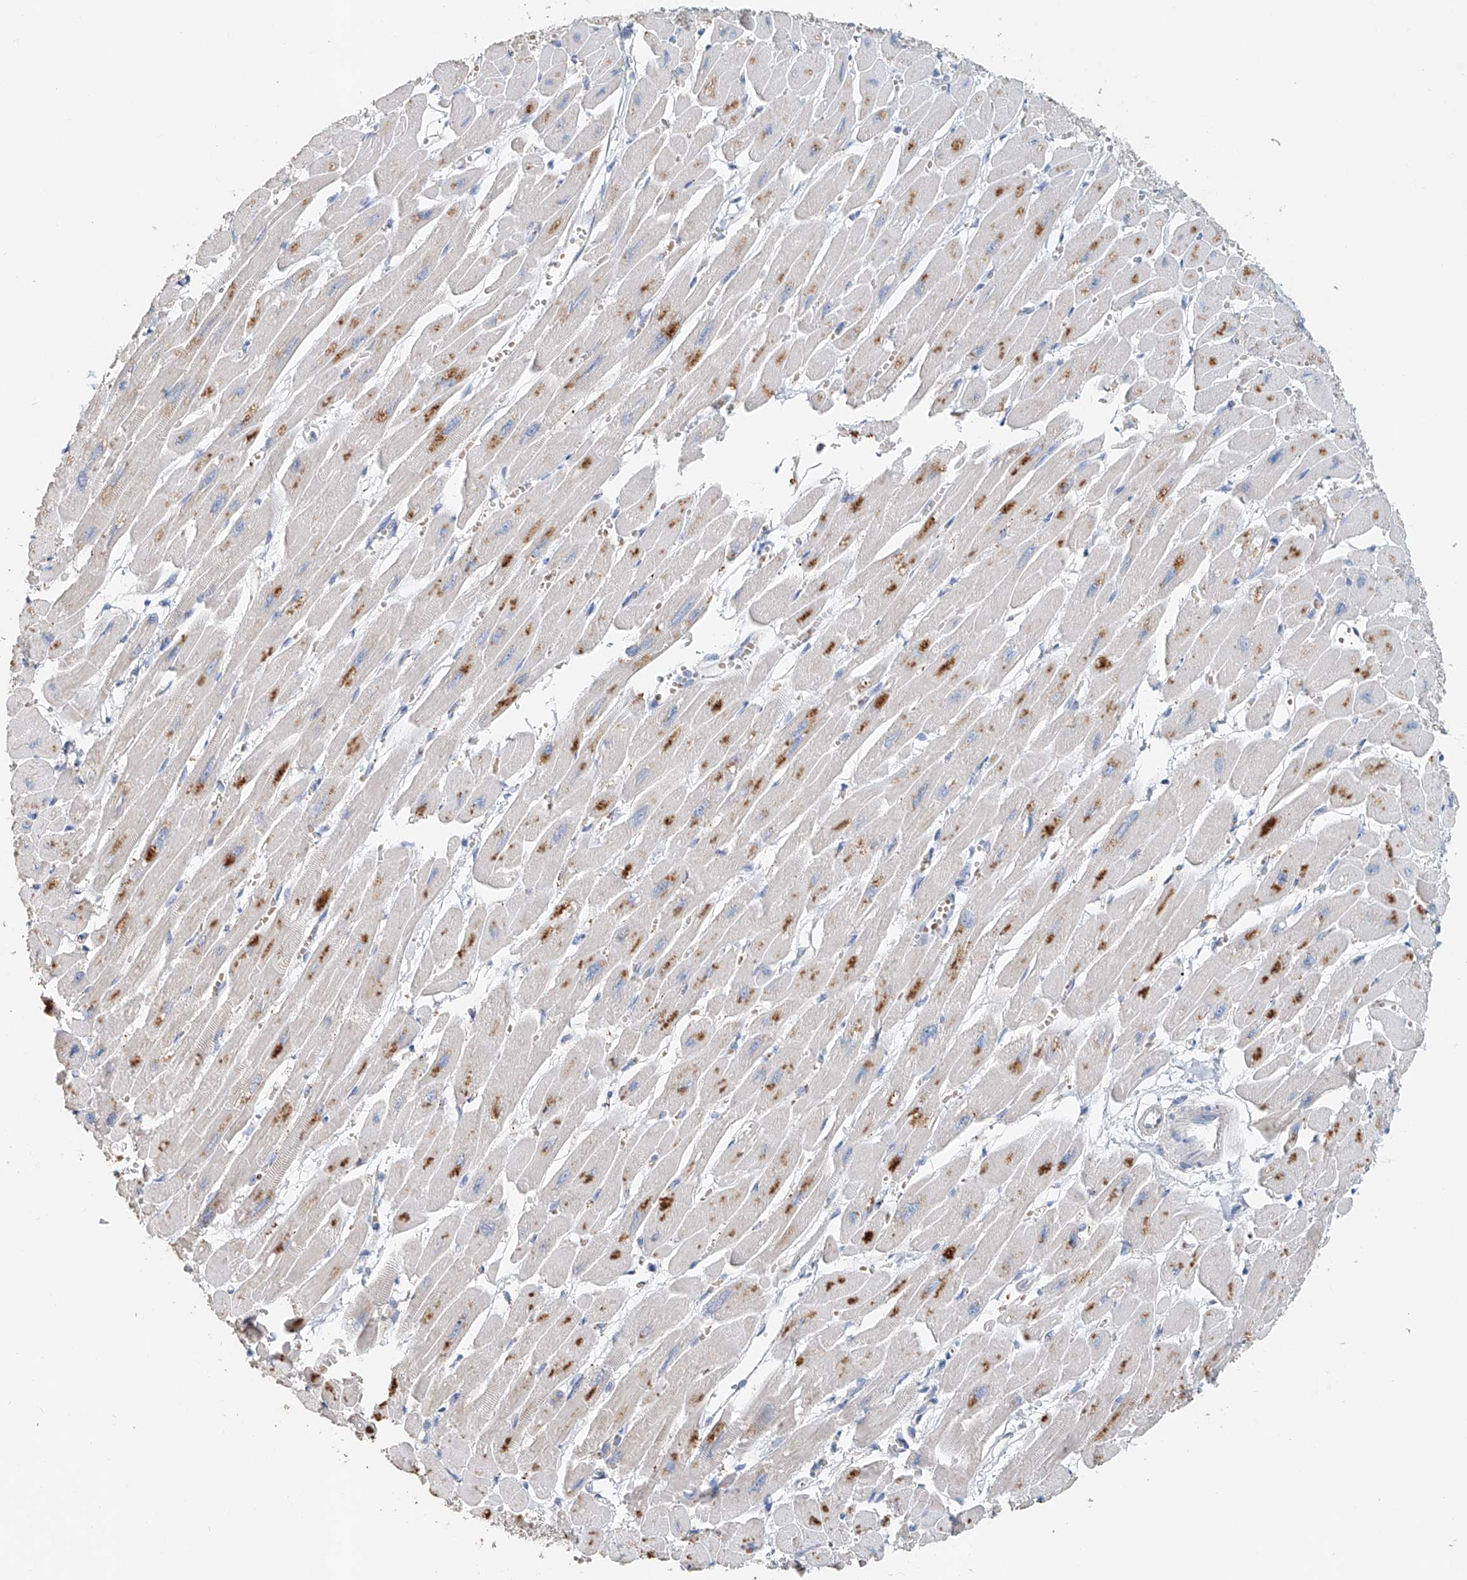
{"staining": {"intensity": "moderate", "quantity": "<25%", "location": "cytoplasmic/membranous"}, "tissue": "heart muscle", "cell_type": "Cardiomyocytes", "image_type": "normal", "snomed": [{"axis": "morphology", "description": "Normal tissue, NOS"}, {"axis": "topography", "description": "Heart"}], "caption": "This image exhibits normal heart muscle stained with IHC to label a protein in brown. The cytoplasmic/membranous of cardiomyocytes show moderate positivity for the protein. Nuclei are counter-stained blue.", "gene": "TRIM47", "patient": {"sex": "female", "age": 54}}